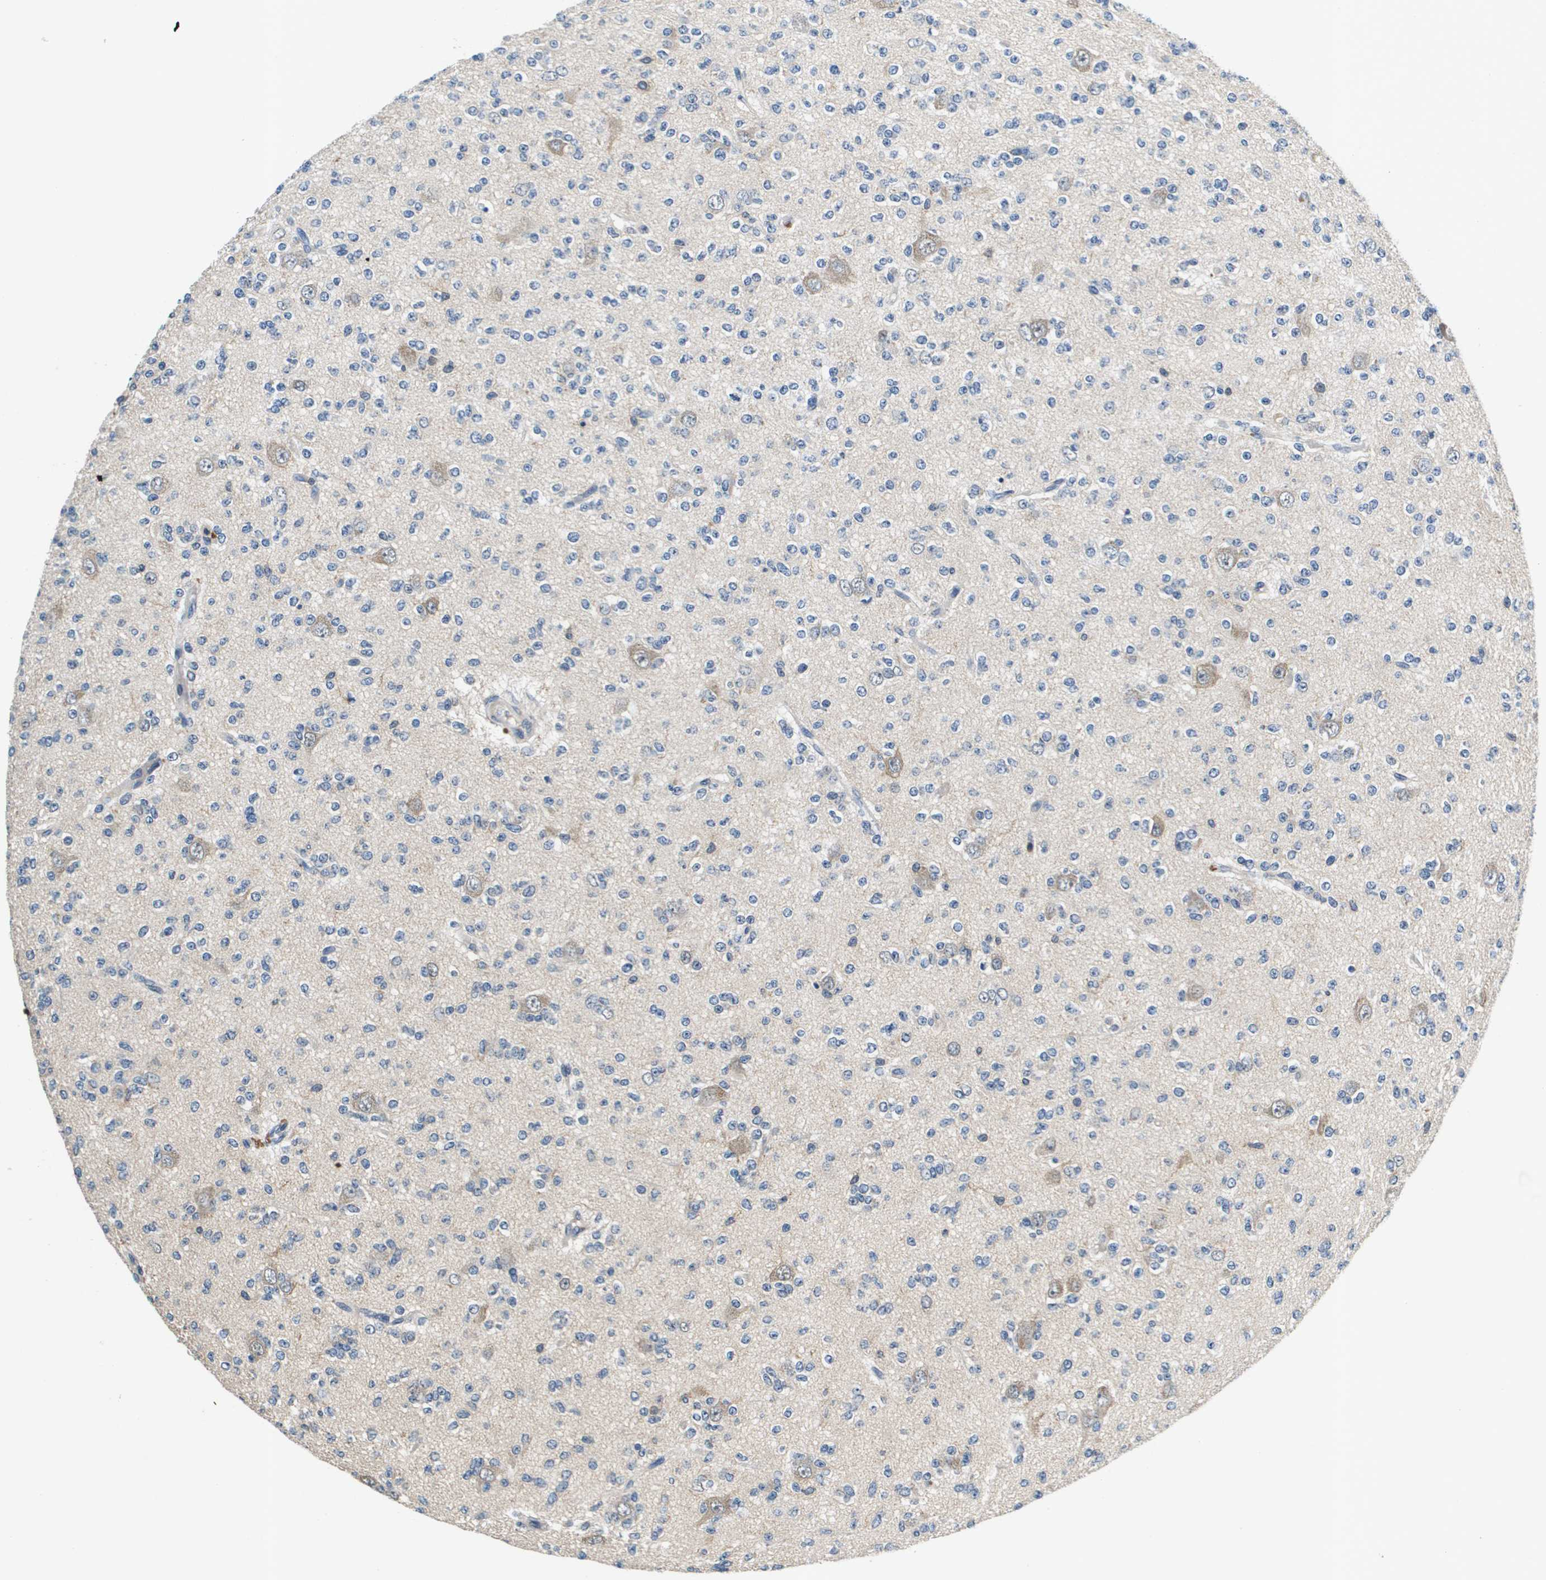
{"staining": {"intensity": "weak", "quantity": "<25%", "location": "cytoplasmic/membranous"}, "tissue": "glioma", "cell_type": "Tumor cells", "image_type": "cancer", "snomed": [{"axis": "morphology", "description": "Glioma, malignant, Low grade"}, {"axis": "topography", "description": "Brain"}], "caption": "High power microscopy photomicrograph of an immunohistochemistry (IHC) image of glioma, revealing no significant positivity in tumor cells.", "gene": "KCNQ5", "patient": {"sex": "male", "age": 38}}